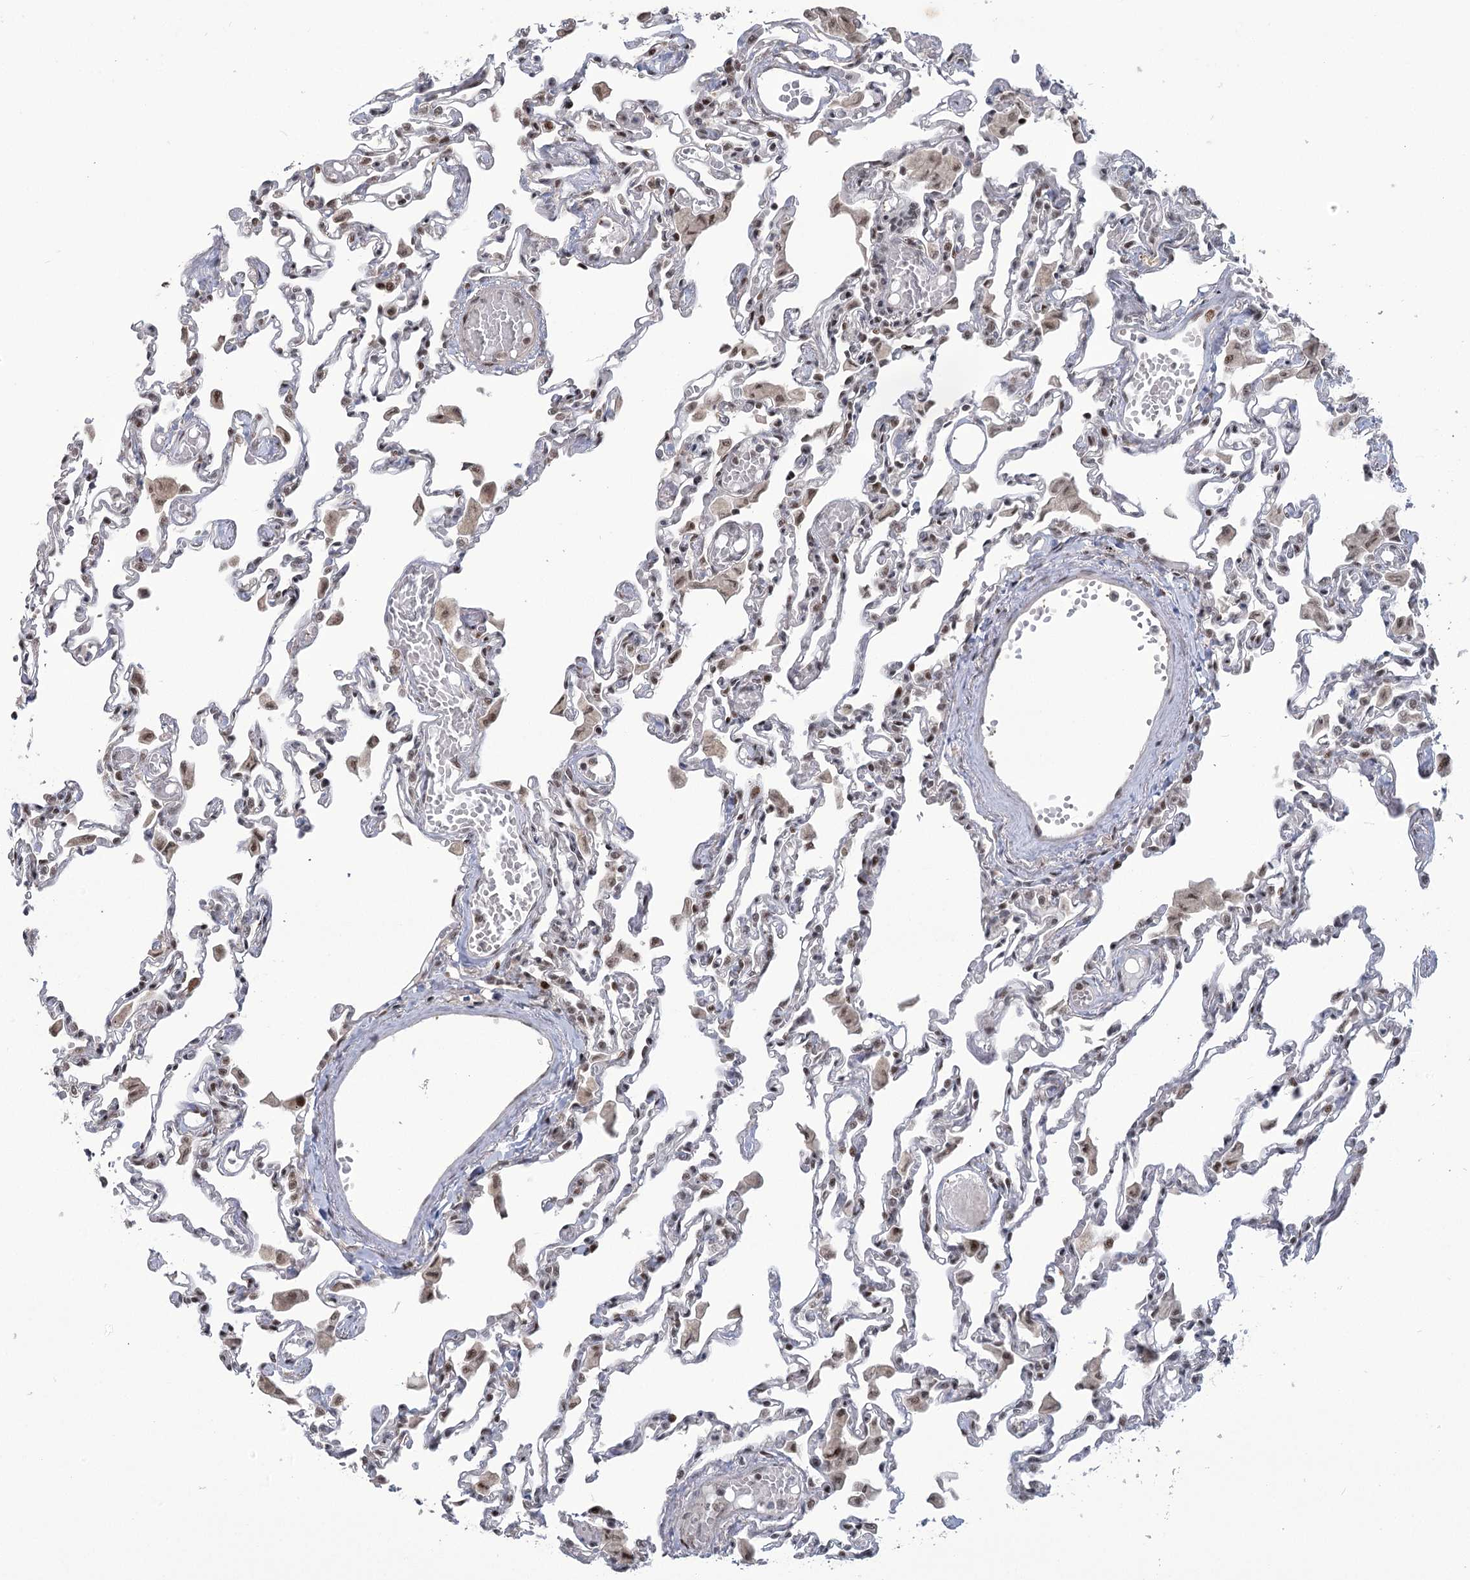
{"staining": {"intensity": "weak", "quantity": "25%-75%", "location": "nuclear"}, "tissue": "lung", "cell_type": "Alveolar cells", "image_type": "normal", "snomed": [{"axis": "morphology", "description": "Normal tissue, NOS"}, {"axis": "topography", "description": "Bronchus"}, {"axis": "topography", "description": "Lung"}], "caption": "IHC photomicrograph of unremarkable lung: human lung stained using immunohistochemistry (IHC) demonstrates low levels of weak protein expression localized specifically in the nuclear of alveolar cells, appearing as a nuclear brown color.", "gene": "WBP1L", "patient": {"sex": "female", "age": 49}}